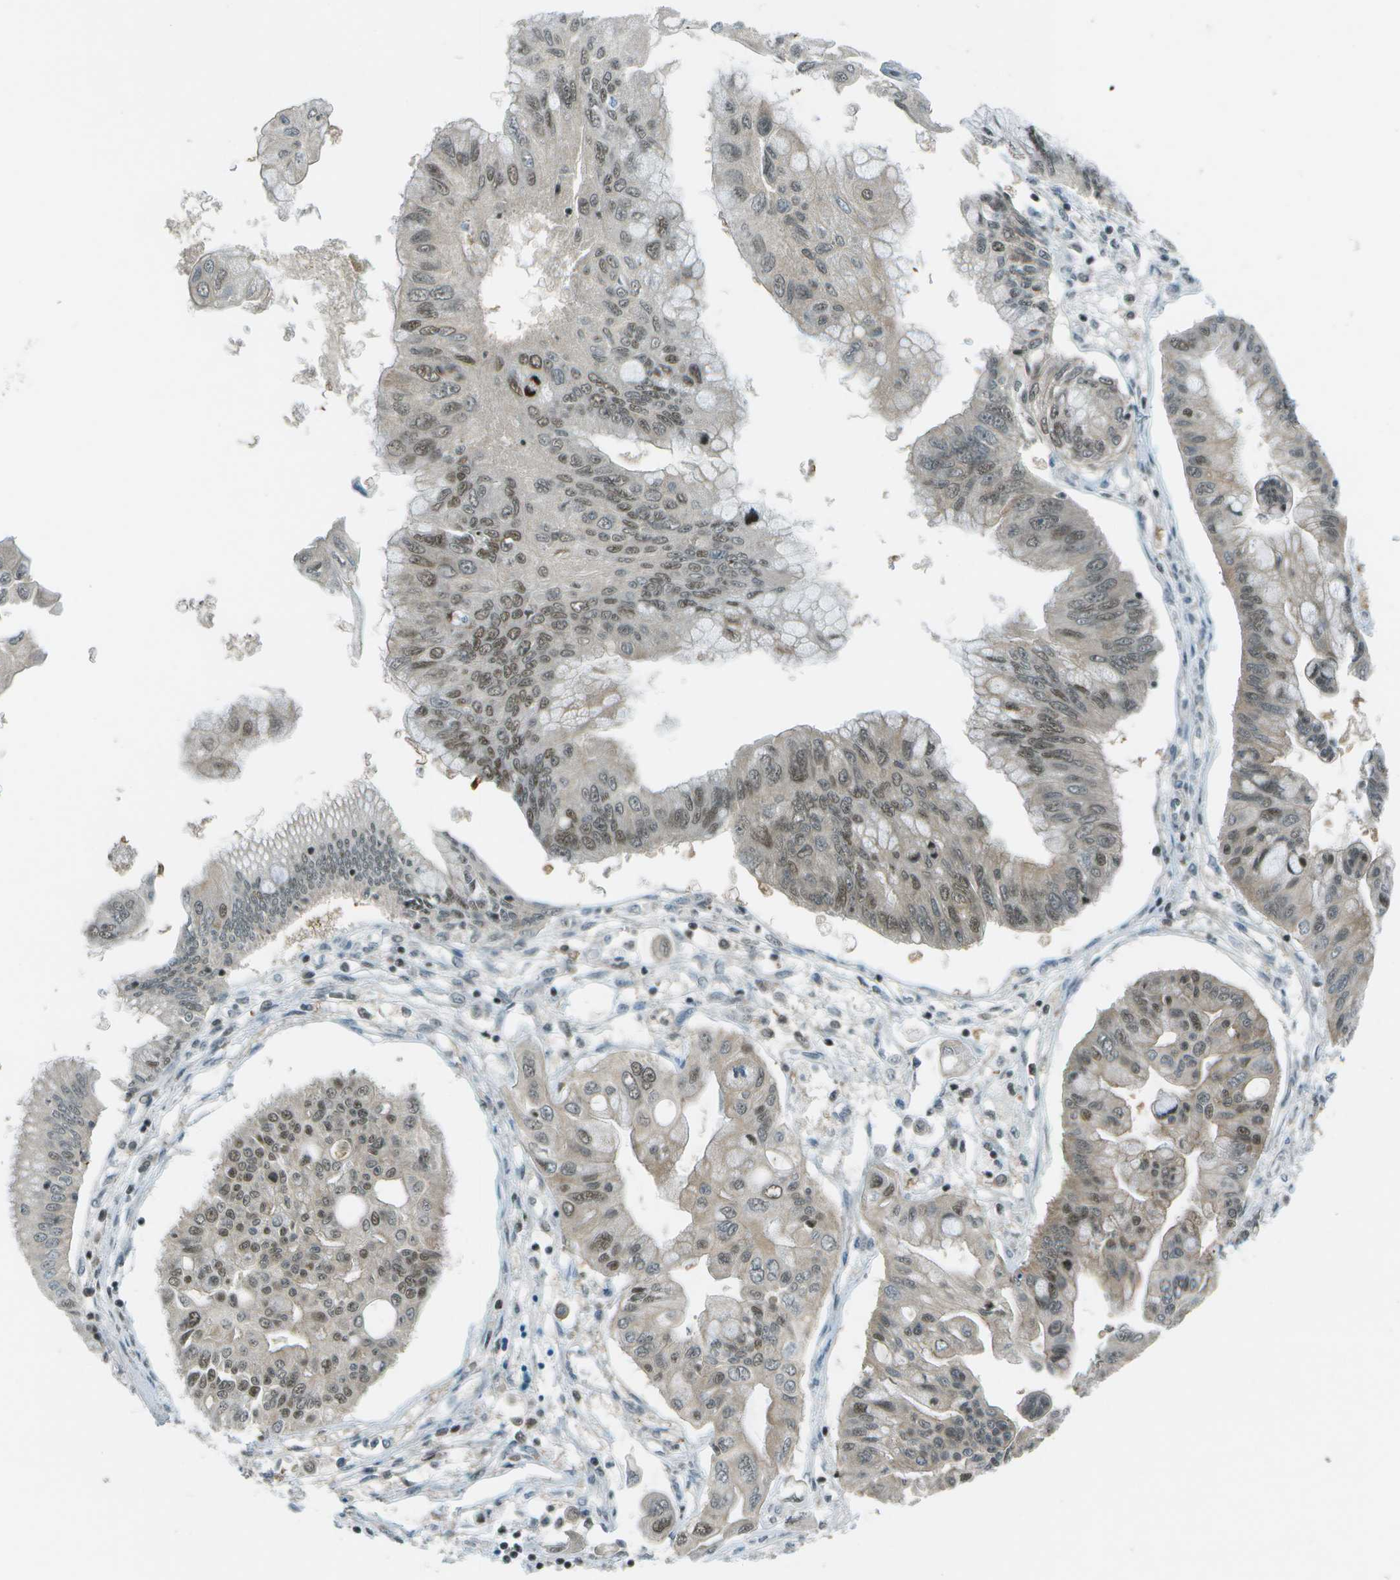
{"staining": {"intensity": "moderate", "quantity": "25%-75%", "location": "nuclear"}, "tissue": "pancreatic cancer", "cell_type": "Tumor cells", "image_type": "cancer", "snomed": [{"axis": "morphology", "description": "Adenocarcinoma, NOS"}, {"axis": "topography", "description": "Pancreas"}], "caption": "Protein expression analysis of human pancreatic cancer reveals moderate nuclear staining in approximately 25%-75% of tumor cells. (DAB (3,3'-diaminobenzidine) IHC with brightfield microscopy, high magnification).", "gene": "TMEM19", "patient": {"sex": "female", "age": 77}}